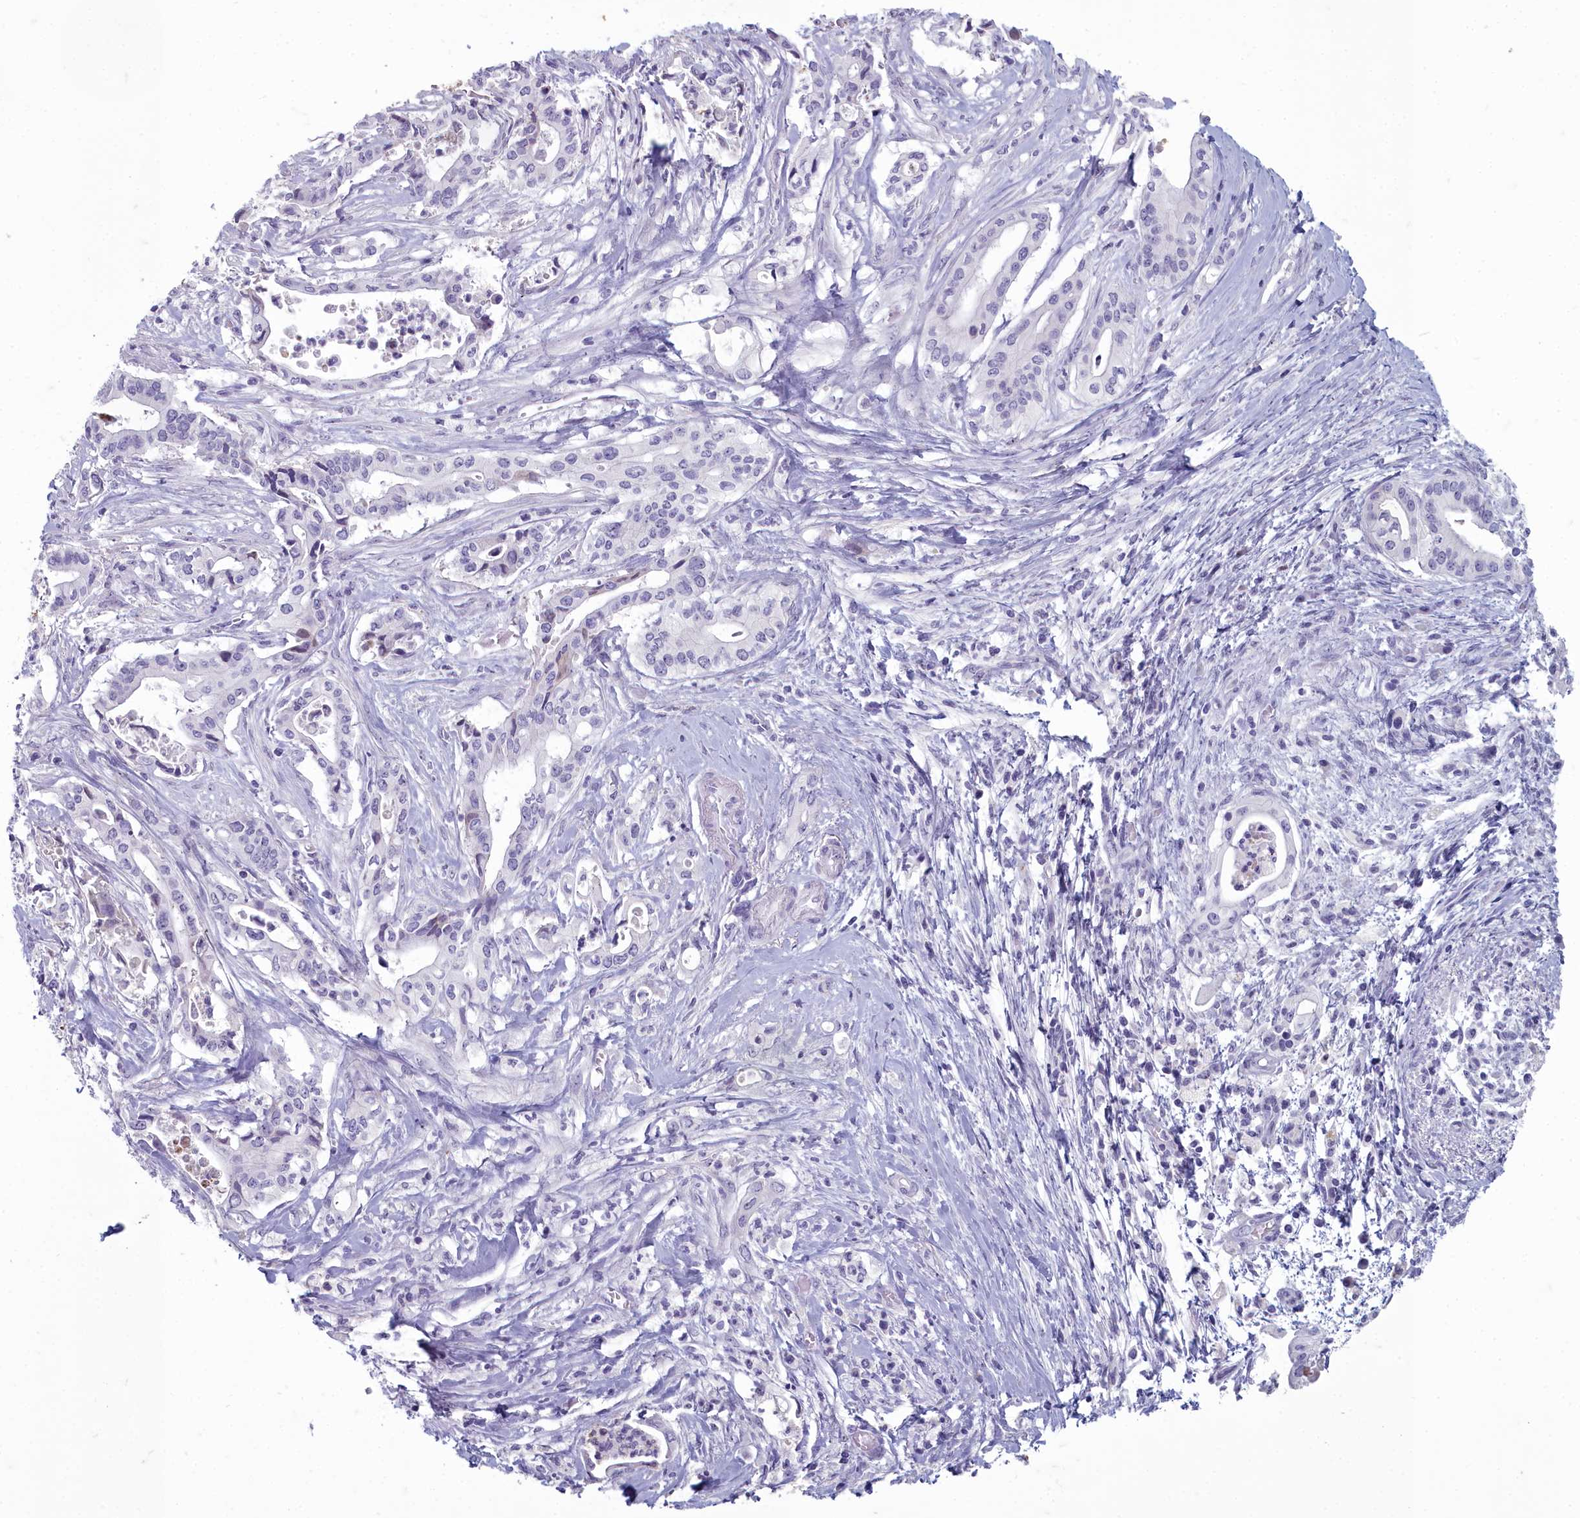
{"staining": {"intensity": "negative", "quantity": "none", "location": "none"}, "tissue": "pancreatic cancer", "cell_type": "Tumor cells", "image_type": "cancer", "snomed": [{"axis": "morphology", "description": "Adenocarcinoma, NOS"}, {"axis": "topography", "description": "Pancreas"}], "caption": "IHC of adenocarcinoma (pancreatic) shows no staining in tumor cells.", "gene": "INSYN2A", "patient": {"sex": "female", "age": 77}}